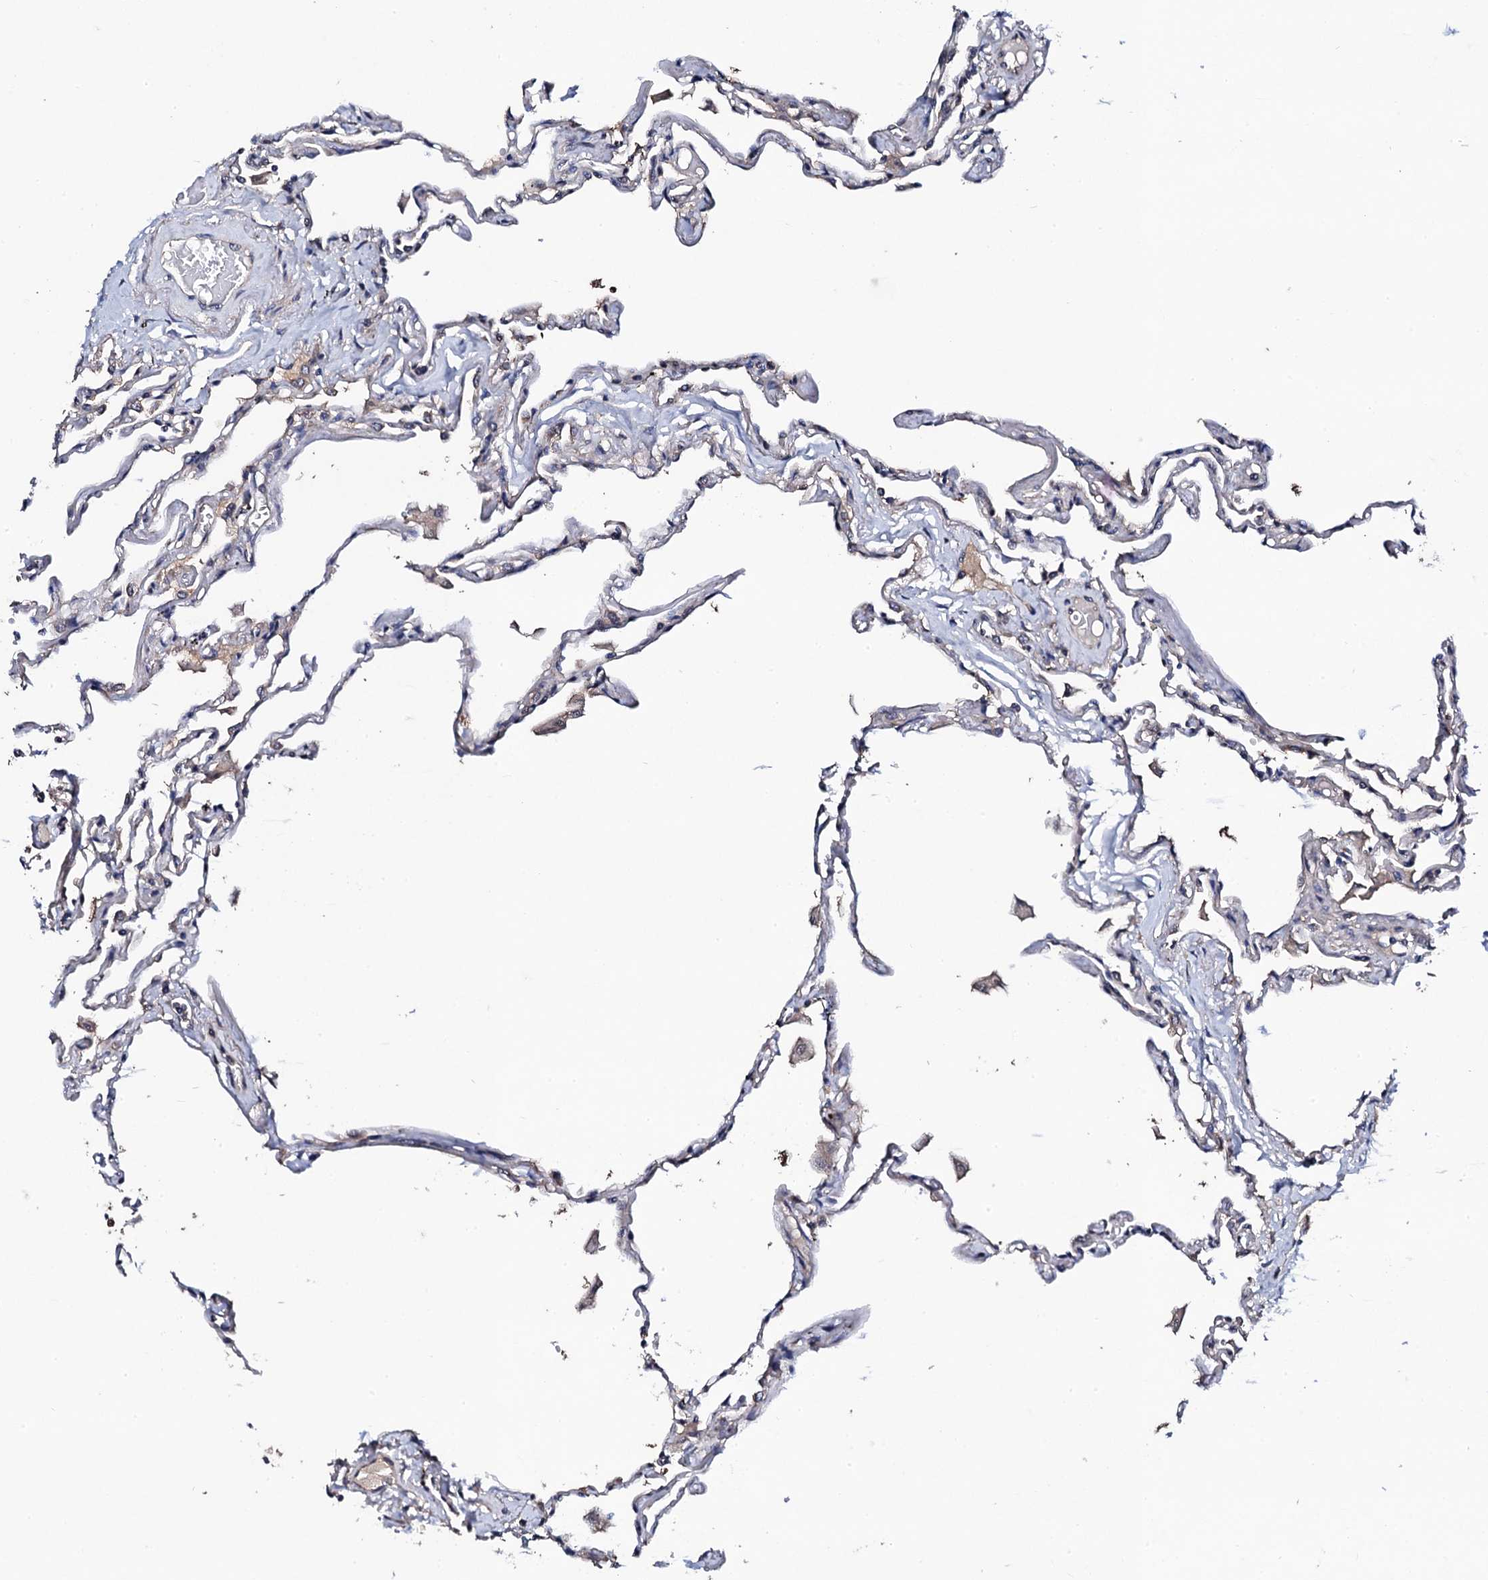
{"staining": {"intensity": "negative", "quantity": "none", "location": "none"}, "tissue": "lung", "cell_type": "Alveolar cells", "image_type": "normal", "snomed": [{"axis": "morphology", "description": "Normal tissue, NOS"}, {"axis": "topography", "description": "Lung"}], "caption": "A histopathology image of lung stained for a protein shows no brown staining in alveolar cells. The staining was performed using DAB (3,3'-diaminobenzidine) to visualize the protein expression in brown, while the nuclei were stained in blue with hematoxylin (Magnification: 20x).", "gene": "IP6K1", "patient": {"sex": "female", "age": 67}}